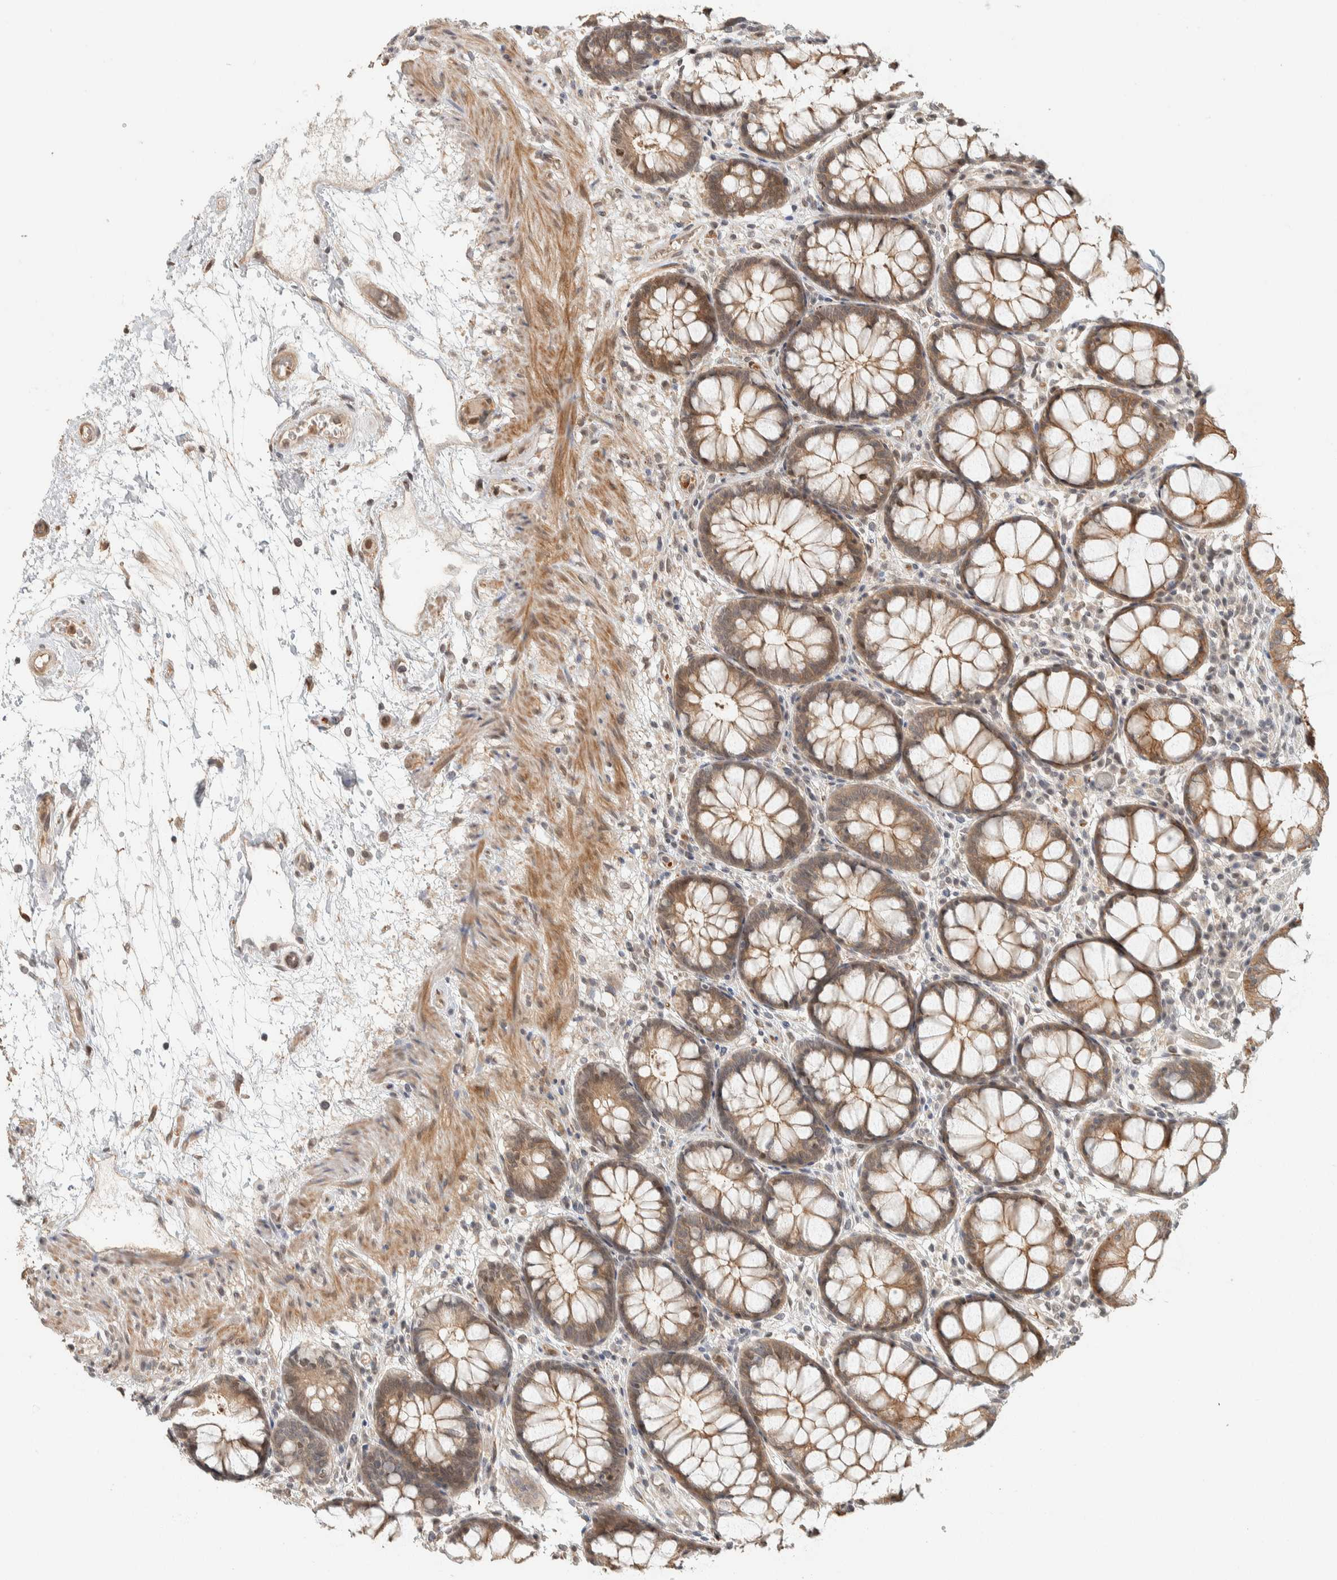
{"staining": {"intensity": "moderate", "quantity": ">75%", "location": "cytoplasmic/membranous"}, "tissue": "rectum", "cell_type": "Glandular cells", "image_type": "normal", "snomed": [{"axis": "morphology", "description": "Normal tissue, NOS"}, {"axis": "topography", "description": "Rectum"}], "caption": "Immunohistochemical staining of normal rectum exhibits medium levels of moderate cytoplasmic/membranous staining in about >75% of glandular cells.", "gene": "ZBTB2", "patient": {"sex": "male", "age": 64}}